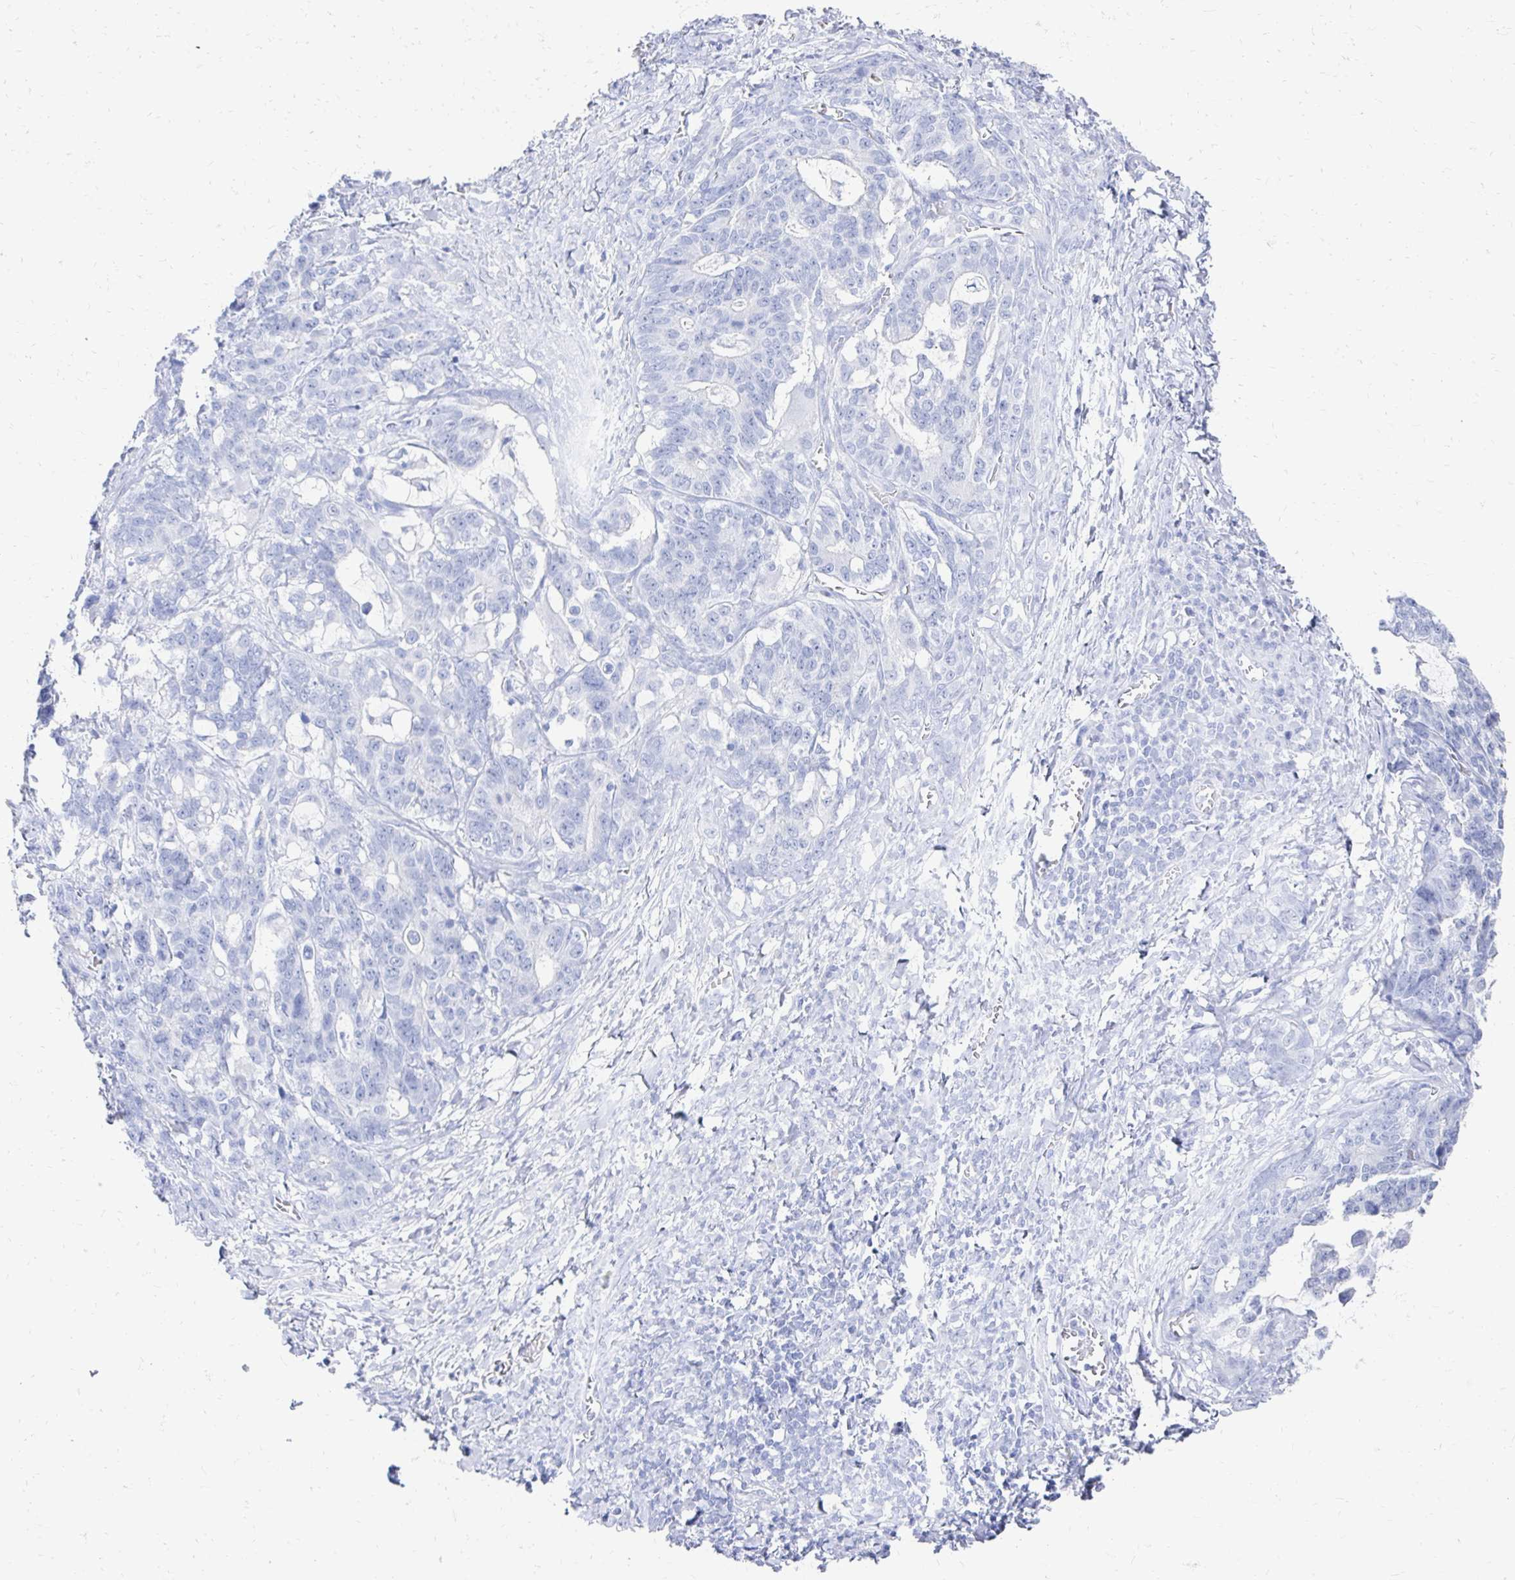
{"staining": {"intensity": "negative", "quantity": "none", "location": "none"}, "tissue": "stomach cancer", "cell_type": "Tumor cells", "image_type": "cancer", "snomed": [{"axis": "morphology", "description": "Normal tissue, NOS"}, {"axis": "morphology", "description": "Adenocarcinoma, NOS"}, {"axis": "topography", "description": "Stomach"}], "caption": "Immunohistochemistry (IHC) of adenocarcinoma (stomach) exhibits no expression in tumor cells.", "gene": "CST6", "patient": {"sex": "female", "age": 64}}